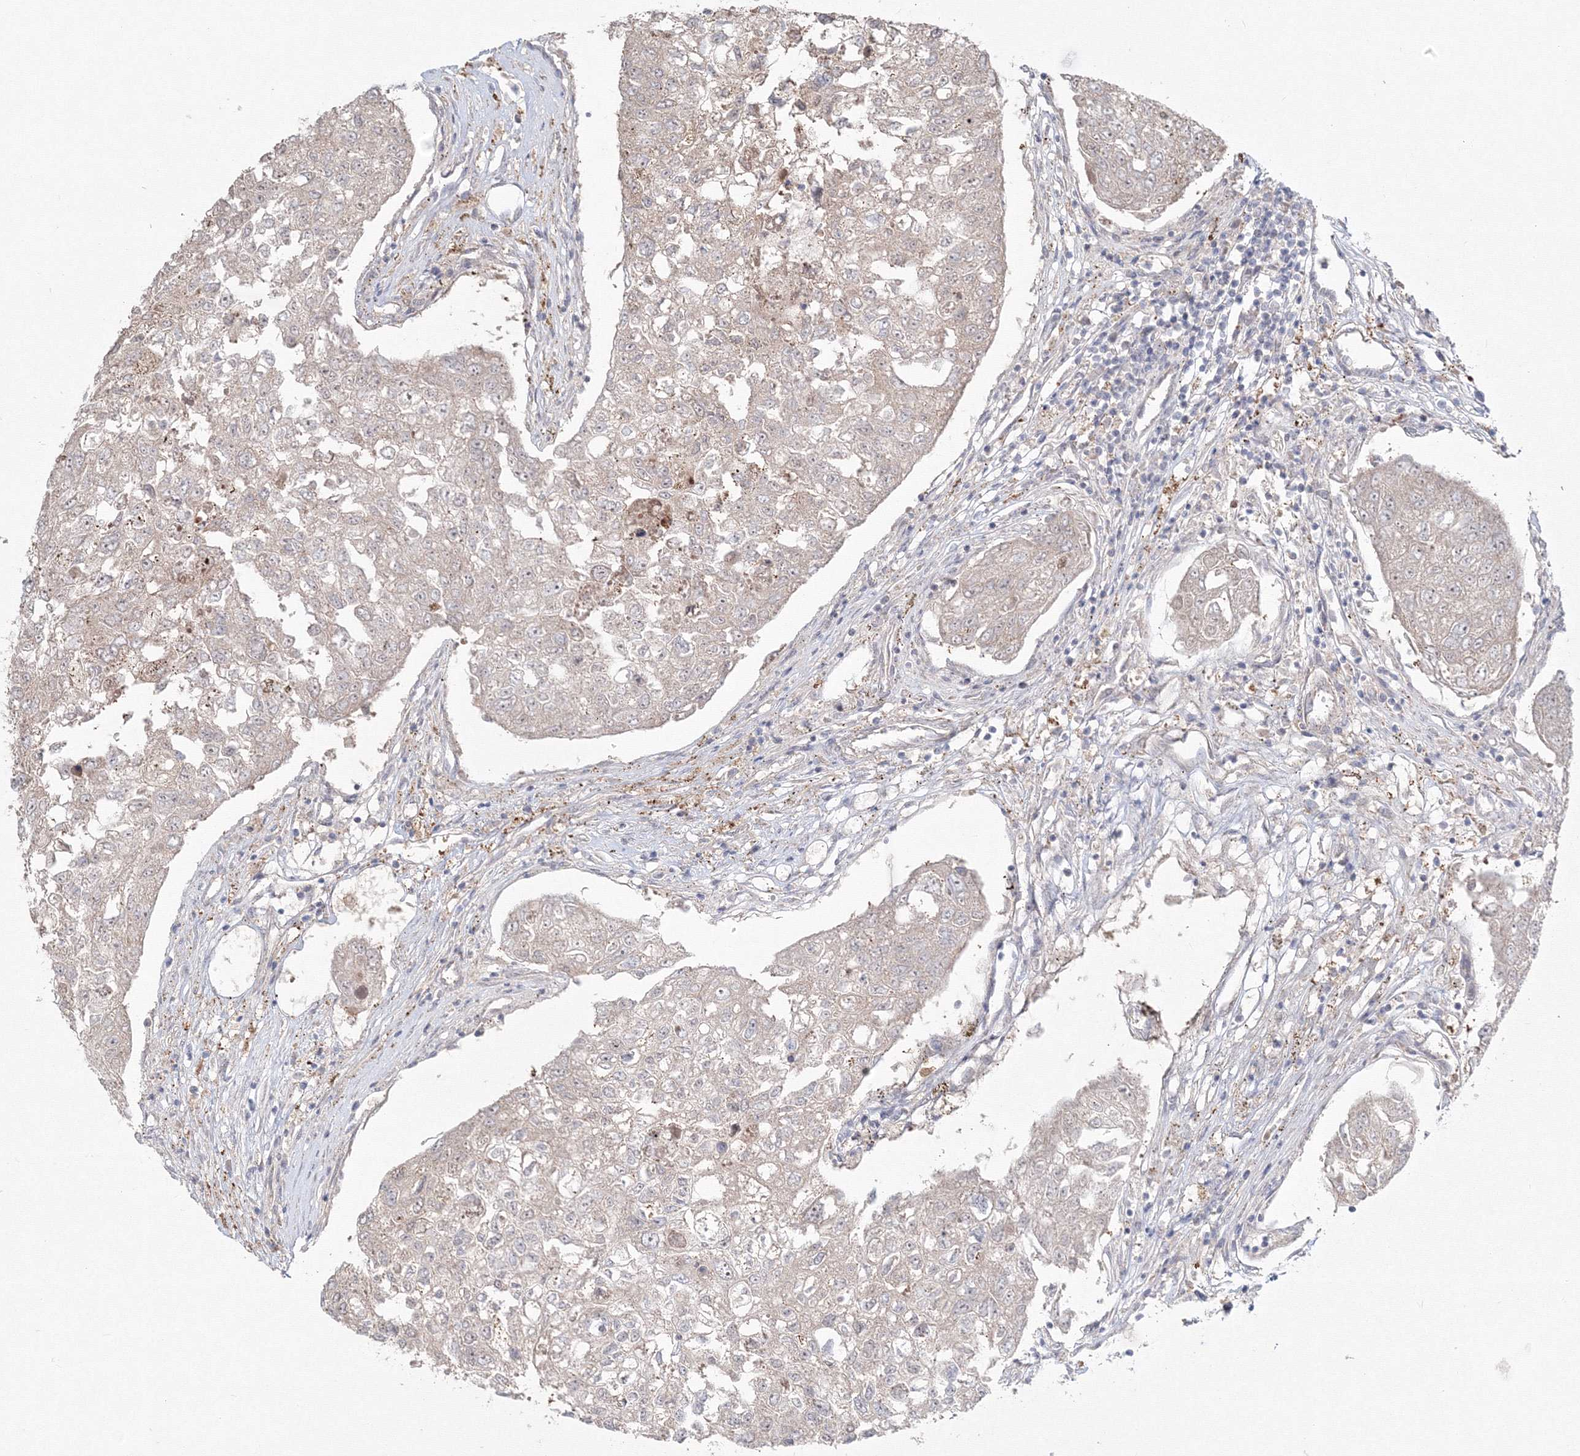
{"staining": {"intensity": "weak", "quantity": "<25%", "location": "cytoplasmic/membranous"}, "tissue": "urothelial cancer", "cell_type": "Tumor cells", "image_type": "cancer", "snomed": [{"axis": "morphology", "description": "Urothelial carcinoma, High grade"}, {"axis": "topography", "description": "Lymph node"}, {"axis": "topography", "description": "Urinary bladder"}], "caption": "The IHC image has no significant expression in tumor cells of high-grade urothelial carcinoma tissue.", "gene": "MKRN2", "patient": {"sex": "male", "age": 51}}